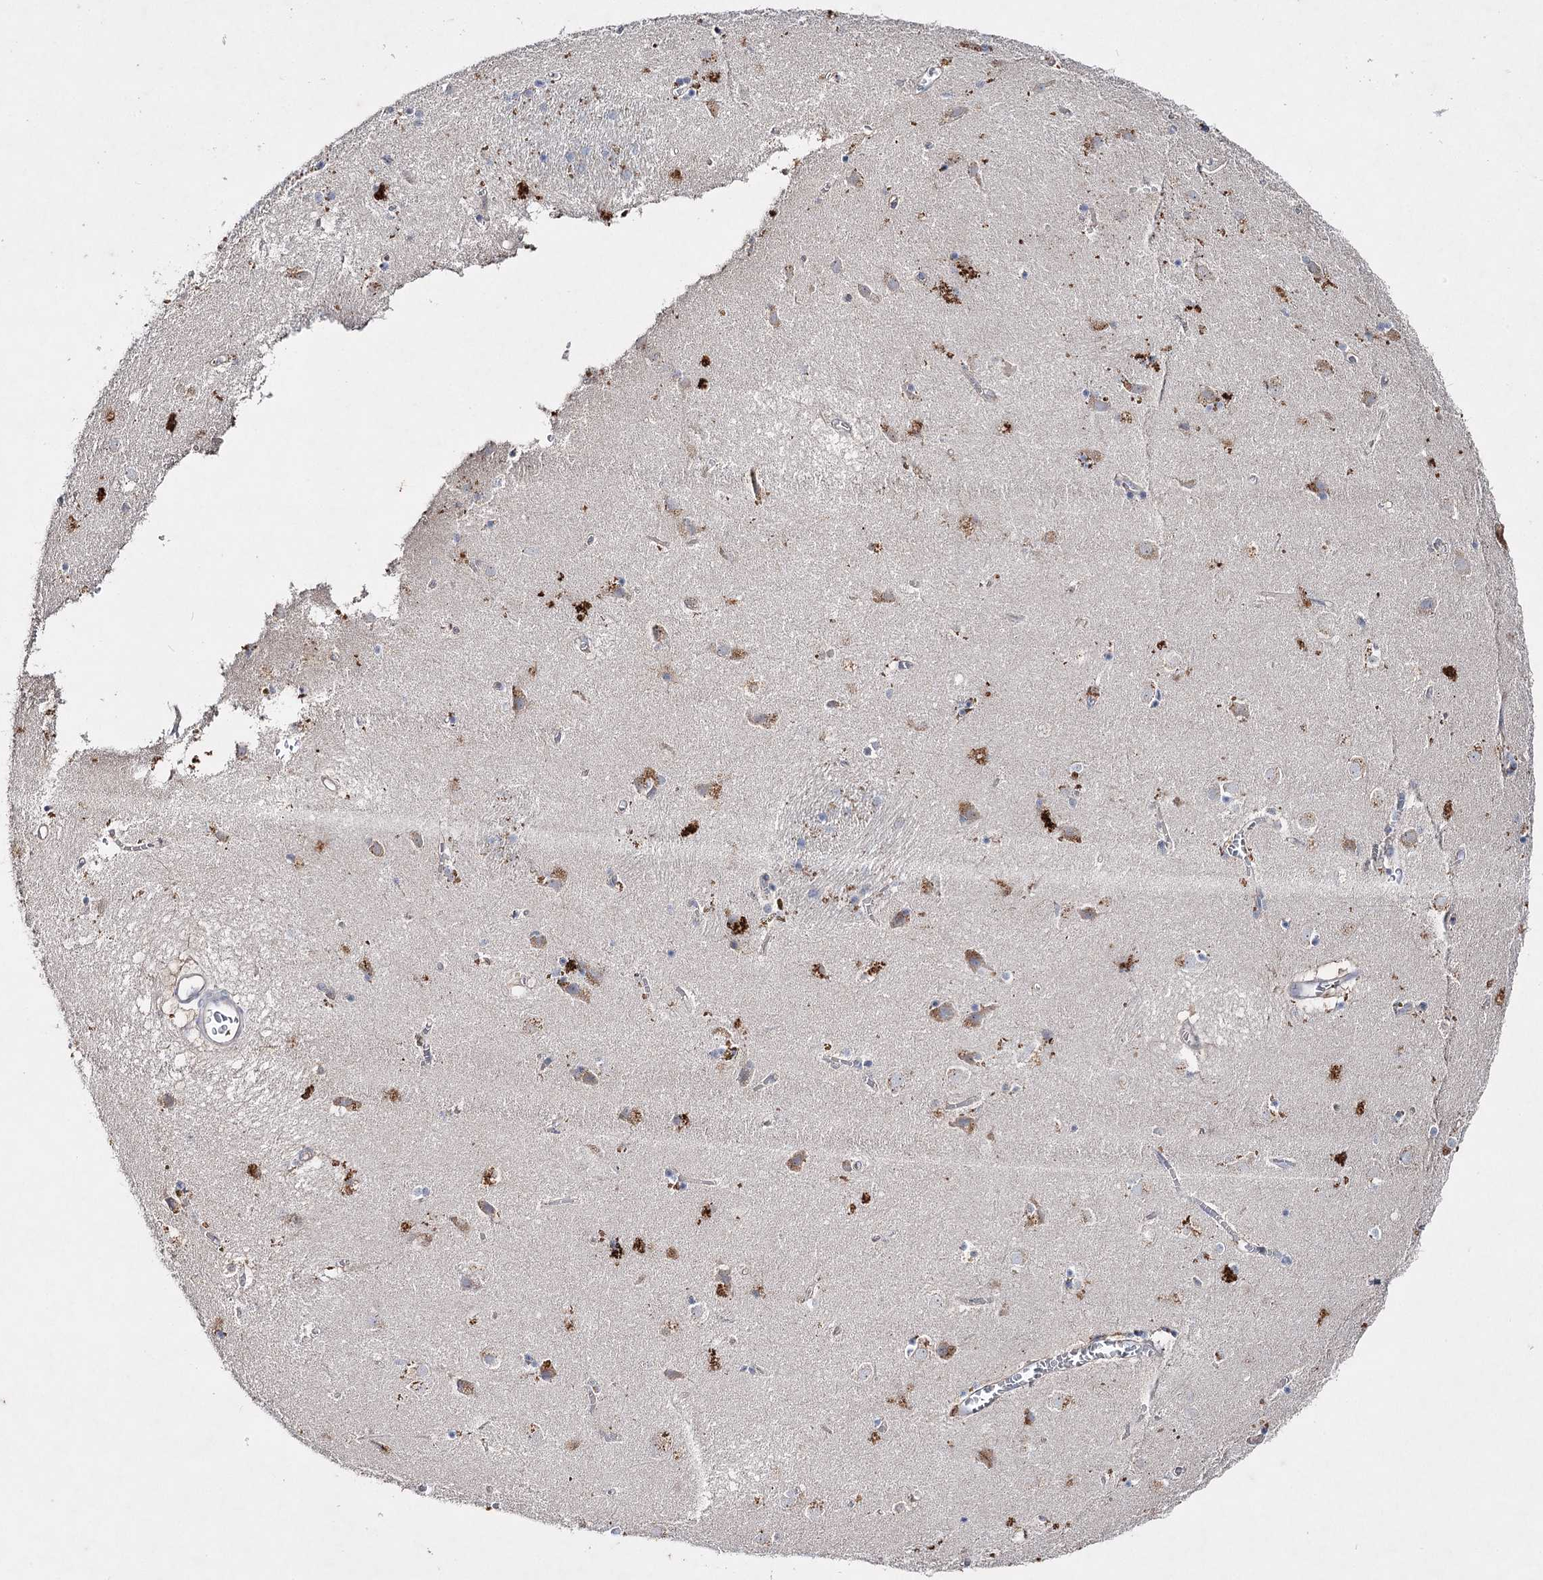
{"staining": {"intensity": "negative", "quantity": "none", "location": "none"}, "tissue": "caudate", "cell_type": "Glial cells", "image_type": "normal", "snomed": [{"axis": "morphology", "description": "Normal tissue, NOS"}, {"axis": "topography", "description": "Lateral ventricle wall"}], "caption": "Micrograph shows no protein expression in glial cells of benign caudate. Brightfield microscopy of immunohistochemistry stained with DAB (brown) and hematoxylin (blue), captured at high magnification.", "gene": "IL1RAP", "patient": {"sex": "male", "age": 70}}